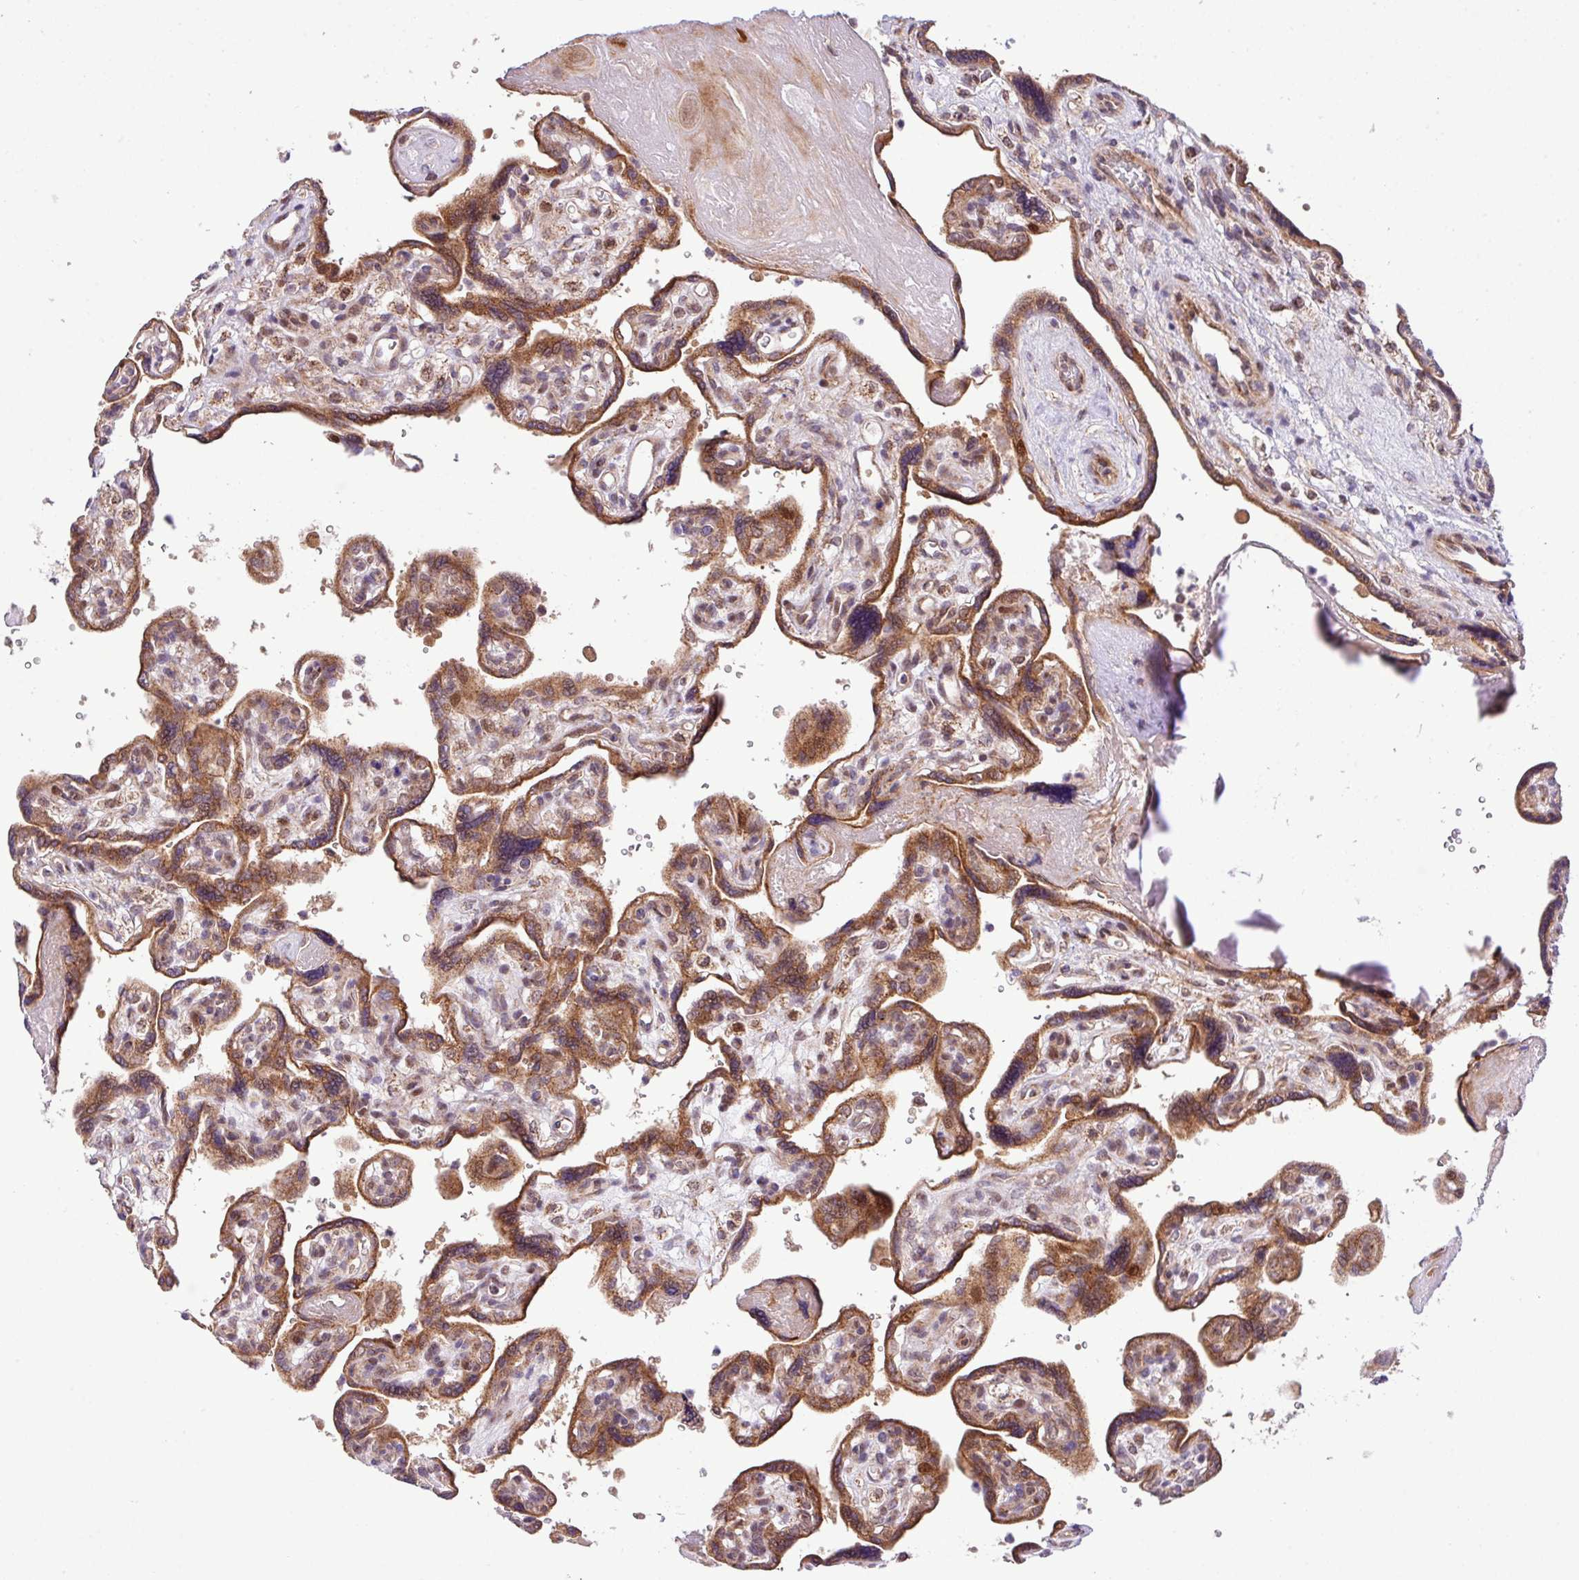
{"staining": {"intensity": "moderate", "quantity": ">75%", "location": "cytoplasmic/membranous,nuclear"}, "tissue": "placenta", "cell_type": "Decidual cells", "image_type": "normal", "snomed": [{"axis": "morphology", "description": "Normal tissue, NOS"}, {"axis": "topography", "description": "Placenta"}], "caption": "Protein expression analysis of unremarkable human placenta reveals moderate cytoplasmic/membranous,nuclear staining in about >75% of decidual cells. (DAB IHC with brightfield microscopy, high magnification).", "gene": "B3GNT9", "patient": {"sex": "female", "age": 39}}